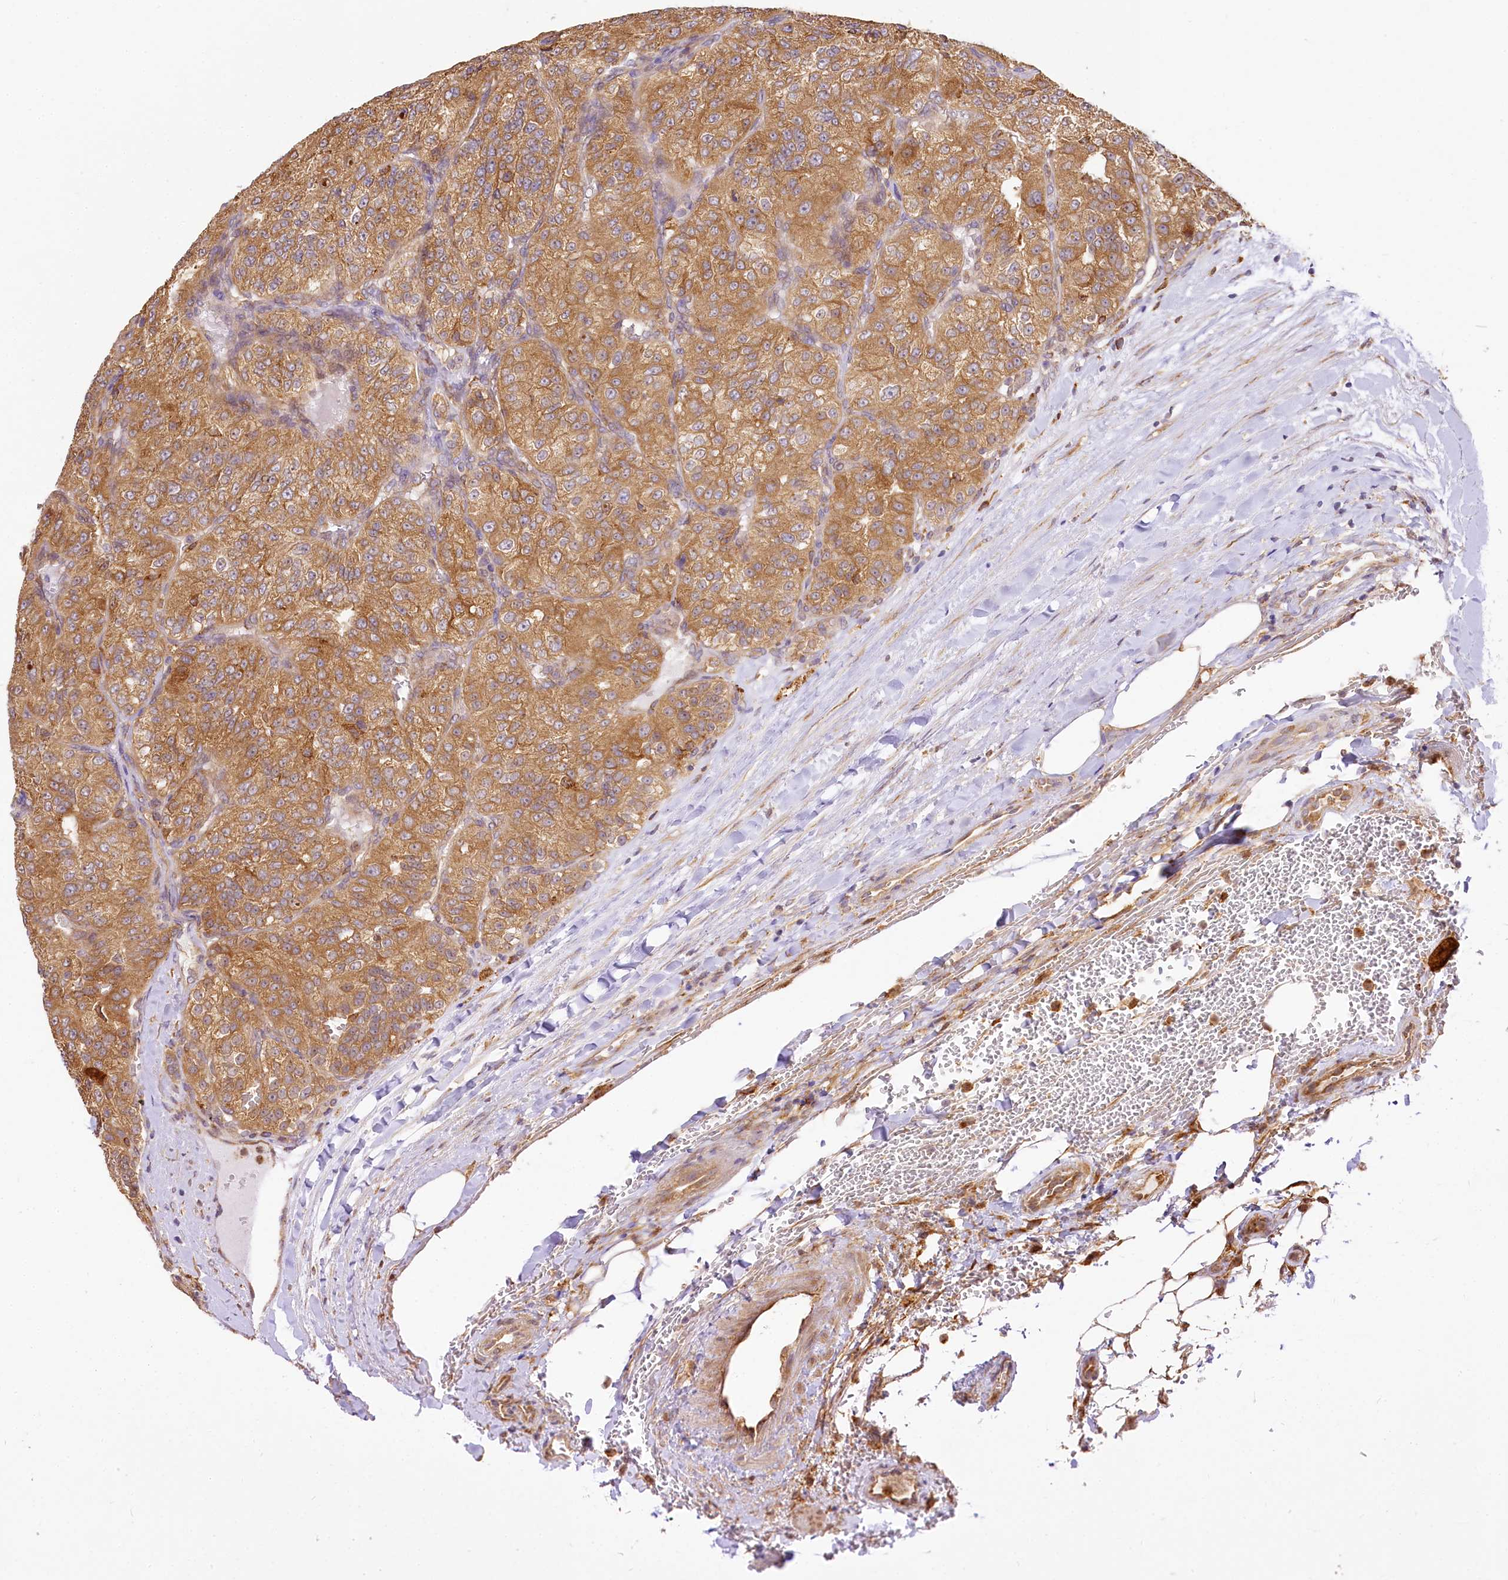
{"staining": {"intensity": "moderate", "quantity": ">75%", "location": "cytoplasmic/membranous"}, "tissue": "renal cancer", "cell_type": "Tumor cells", "image_type": "cancer", "snomed": [{"axis": "morphology", "description": "Adenocarcinoma, NOS"}, {"axis": "topography", "description": "Kidney"}], "caption": "Immunohistochemical staining of human renal adenocarcinoma shows medium levels of moderate cytoplasmic/membranous expression in about >75% of tumor cells.", "gene": "PPIP5K2", "patient": {"sex": "female", "age": 63}}